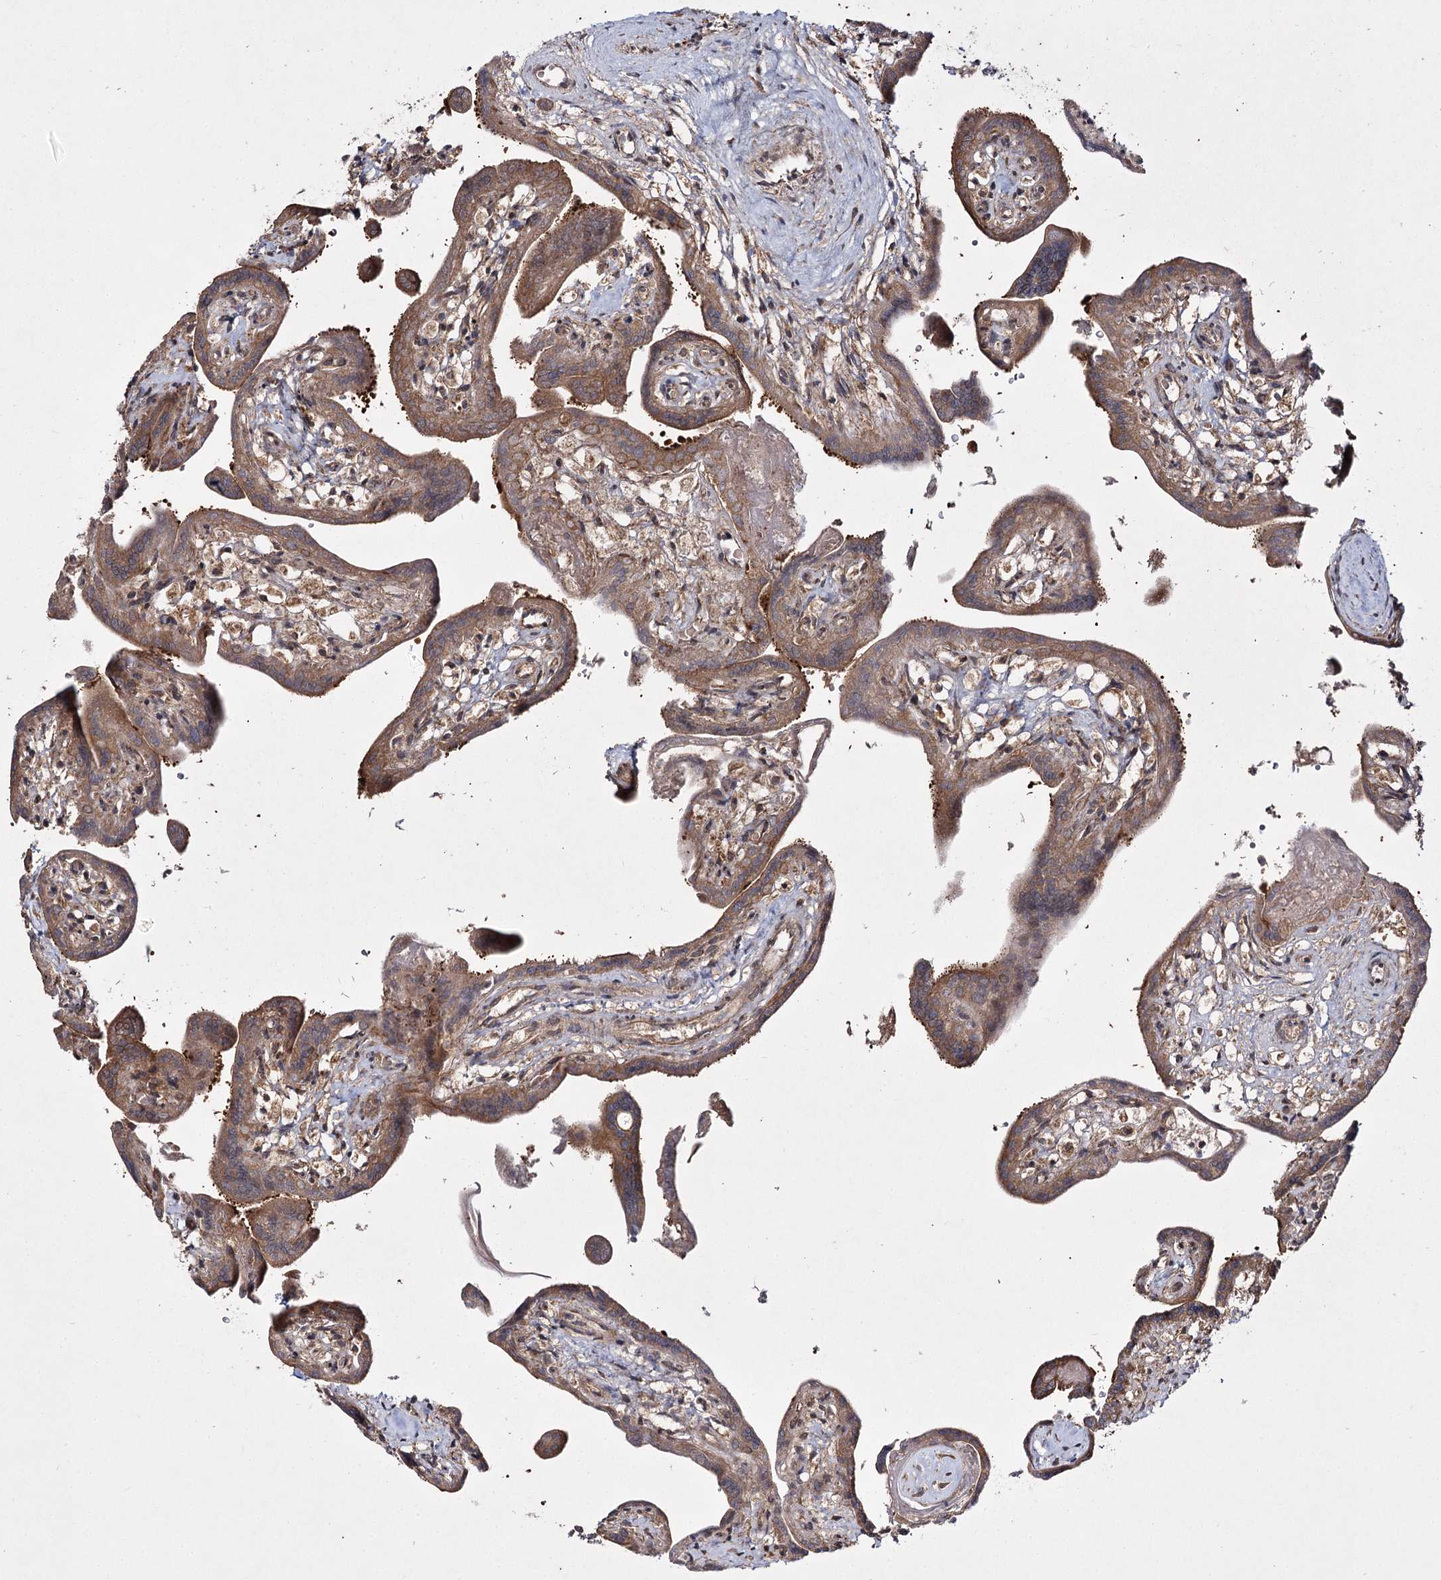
{"staining": {"intensity": "moderate", "quantity": ">75%", "location": "cytoplasmic/membranous,nuclear"}, "tissue": "placenta", "cell_type": "Trophoblastic cells", "image_type": "normal", "snomed": [{"axis": "morphology", "description": "Normal tissue, NOS"}, {"axis": "topography", "description": "Placenta"}], "caption": "Benign placenta was stained to show a protein in brown. There is medium levels of moderate cytoplasmic/membranous,nuclear expression in approximately >75% of trophoblastic cells.", "gene": "TRNT1", "patient": {"sex": "female", "age": 37}}